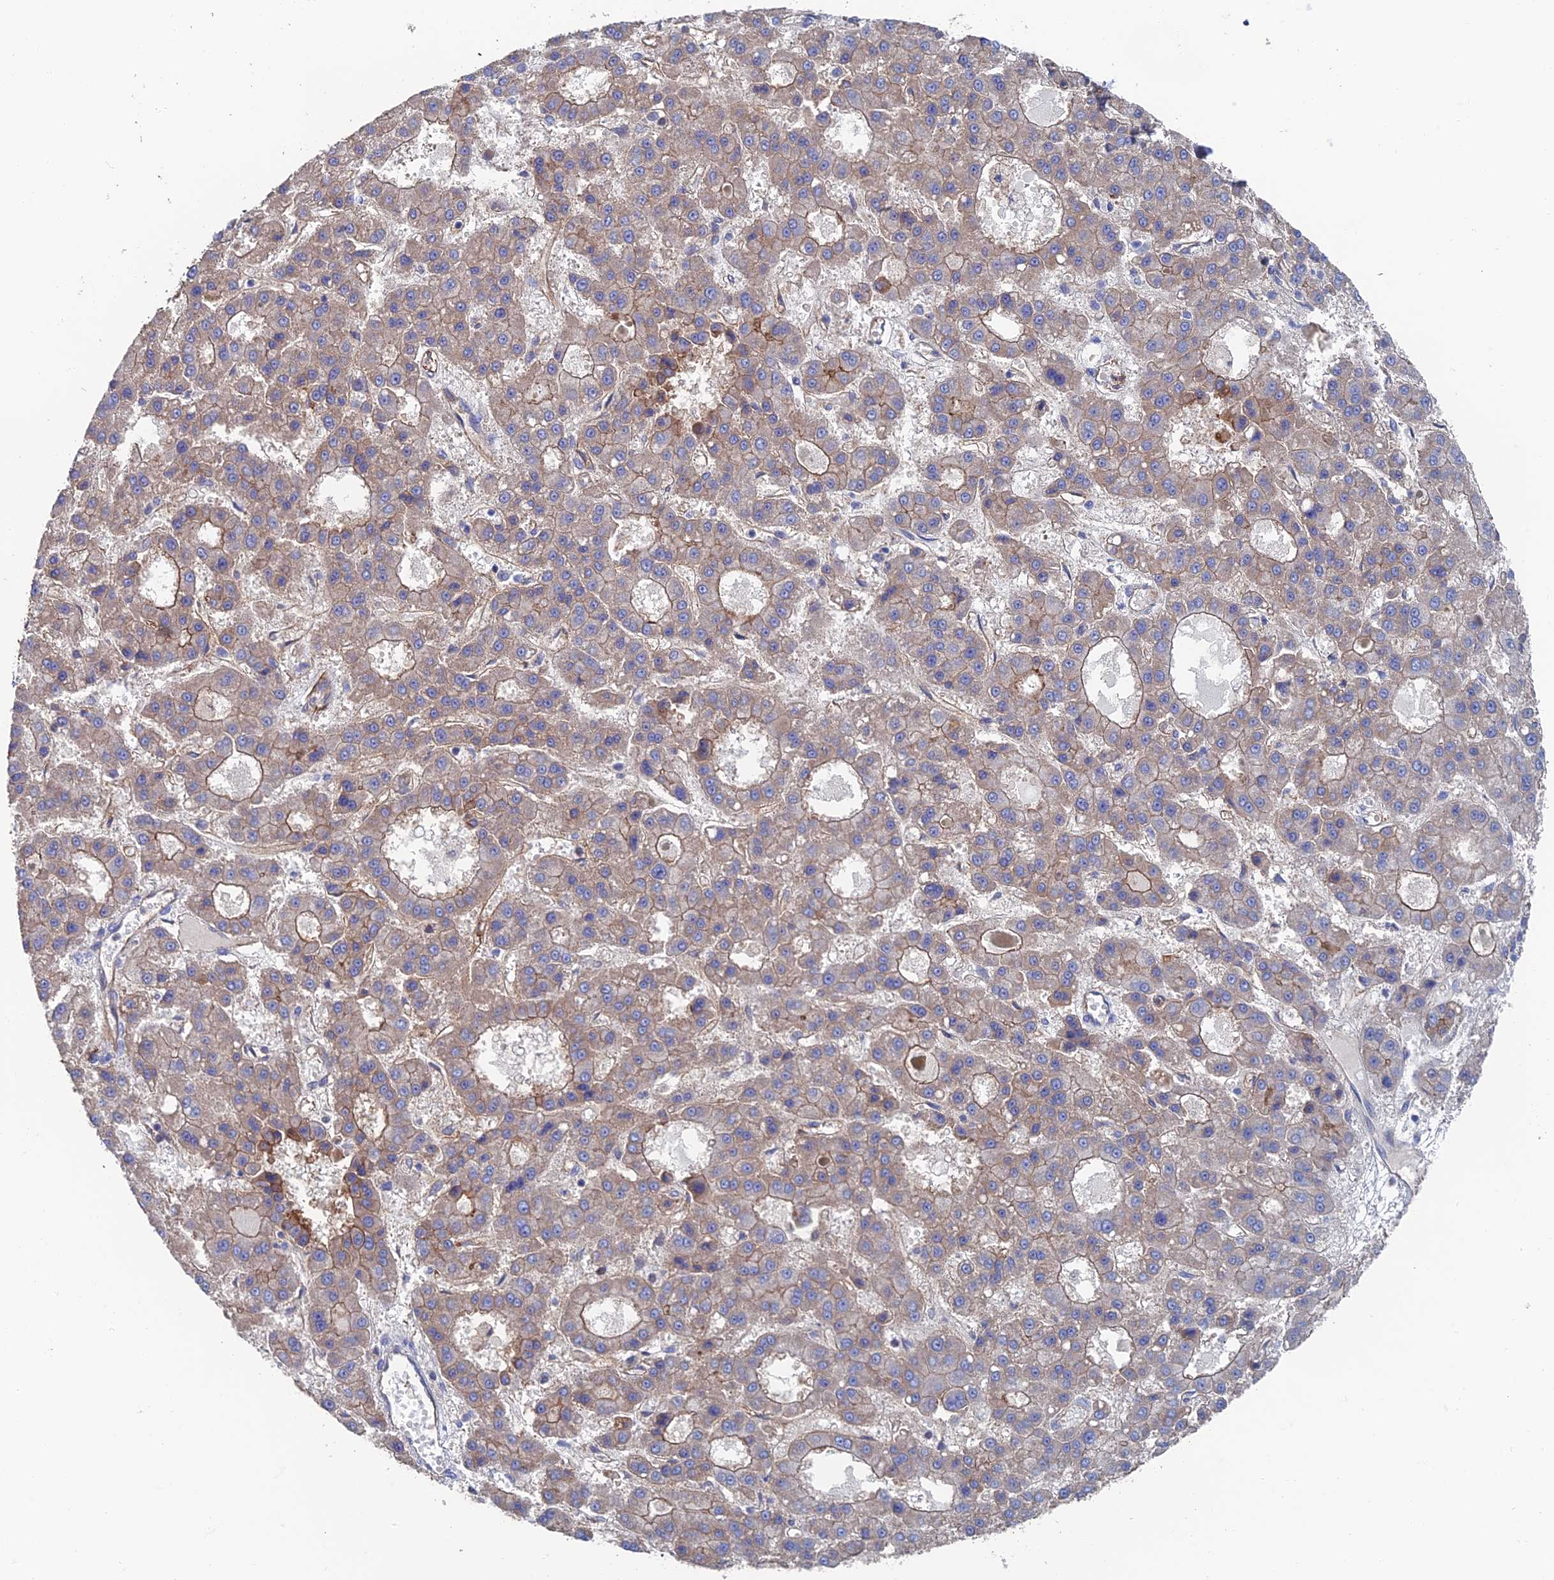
{"staining": {"intensity": "moderate", "quantity": "25%-75%", "location": "cytoplasmic/membranous"}, "tissue": "liver cancer", "cell_type": "Tumor cells", "image_type": "cancer", "snomed": [{"axis": "morphology", "description": "Carcinoma, Hepatocellular, NOS"}, {"axis": "topography", "description": "Liver"}], "caption": "Liver cancer stained for a protein (brown) shows moderate cytoplasmic/membranous positive positivity in approximately 25%-75% of tumor cells.", "gene": "SNX11", "patient": {"sex": "male", "age": 70}}